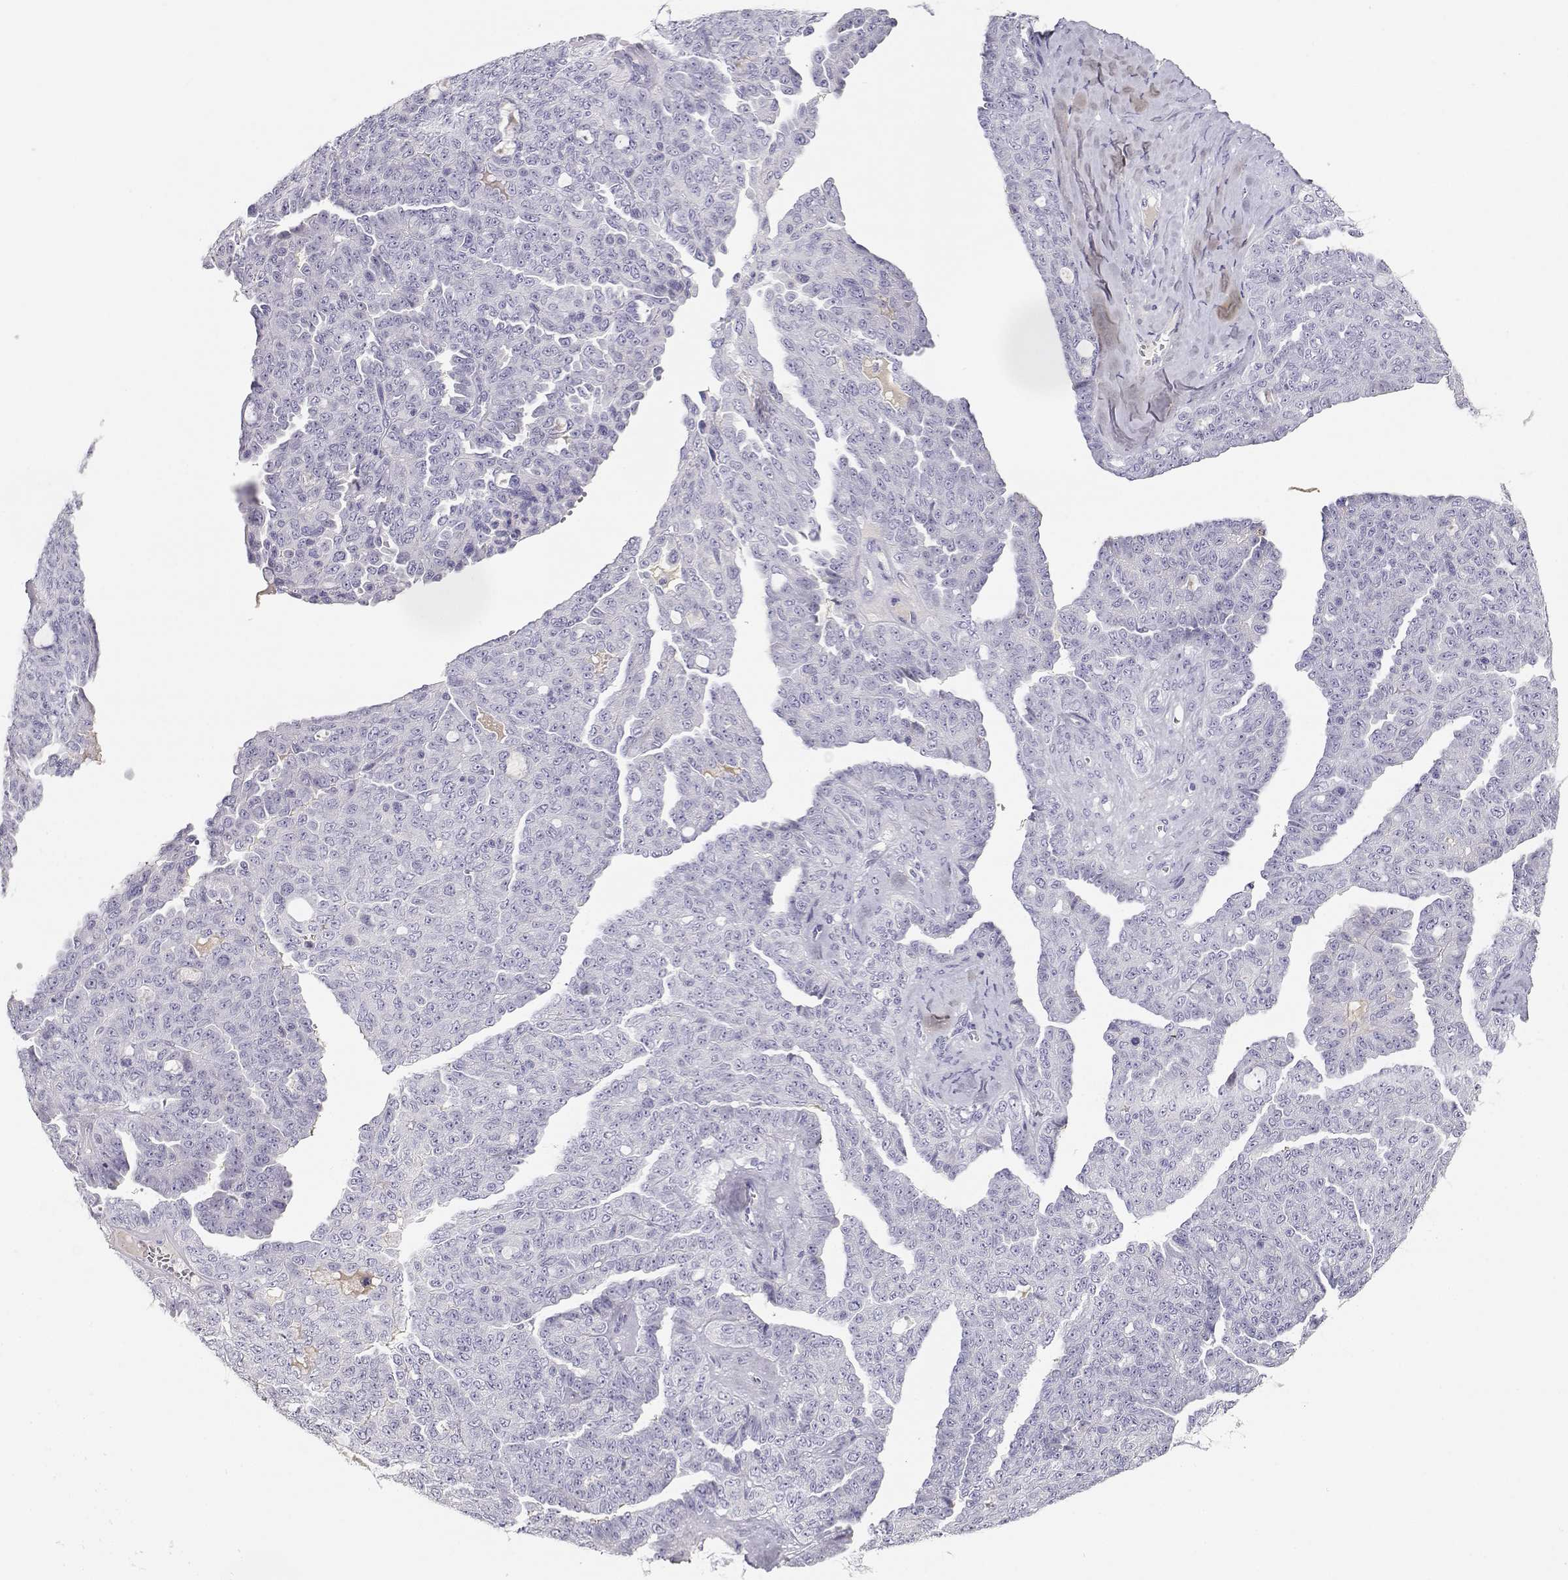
{"staining": {"intensity": "negative", "quantity": "none", "location": "none"}, "tissue": "ovarian cancer", "cell_type": "Tumor cells", "image_type": "cancer", "snomed": [{"axis": "morphology", "description": "Cystadenocarcinoma, serous, NOS"}, {"axis": "topography", "description": "Ovary"}], "caption": "Tumor cells show no significant protein staining in ovarian cancer (serous cystadenocarcinoma). (Brightfield microscopy of DAB (3,3'-diaminobenzidine) immunohistochemistry (IHC) at high magnification).", "gene": "GPR174", "patient": {"sex": "female", "age": 71}}